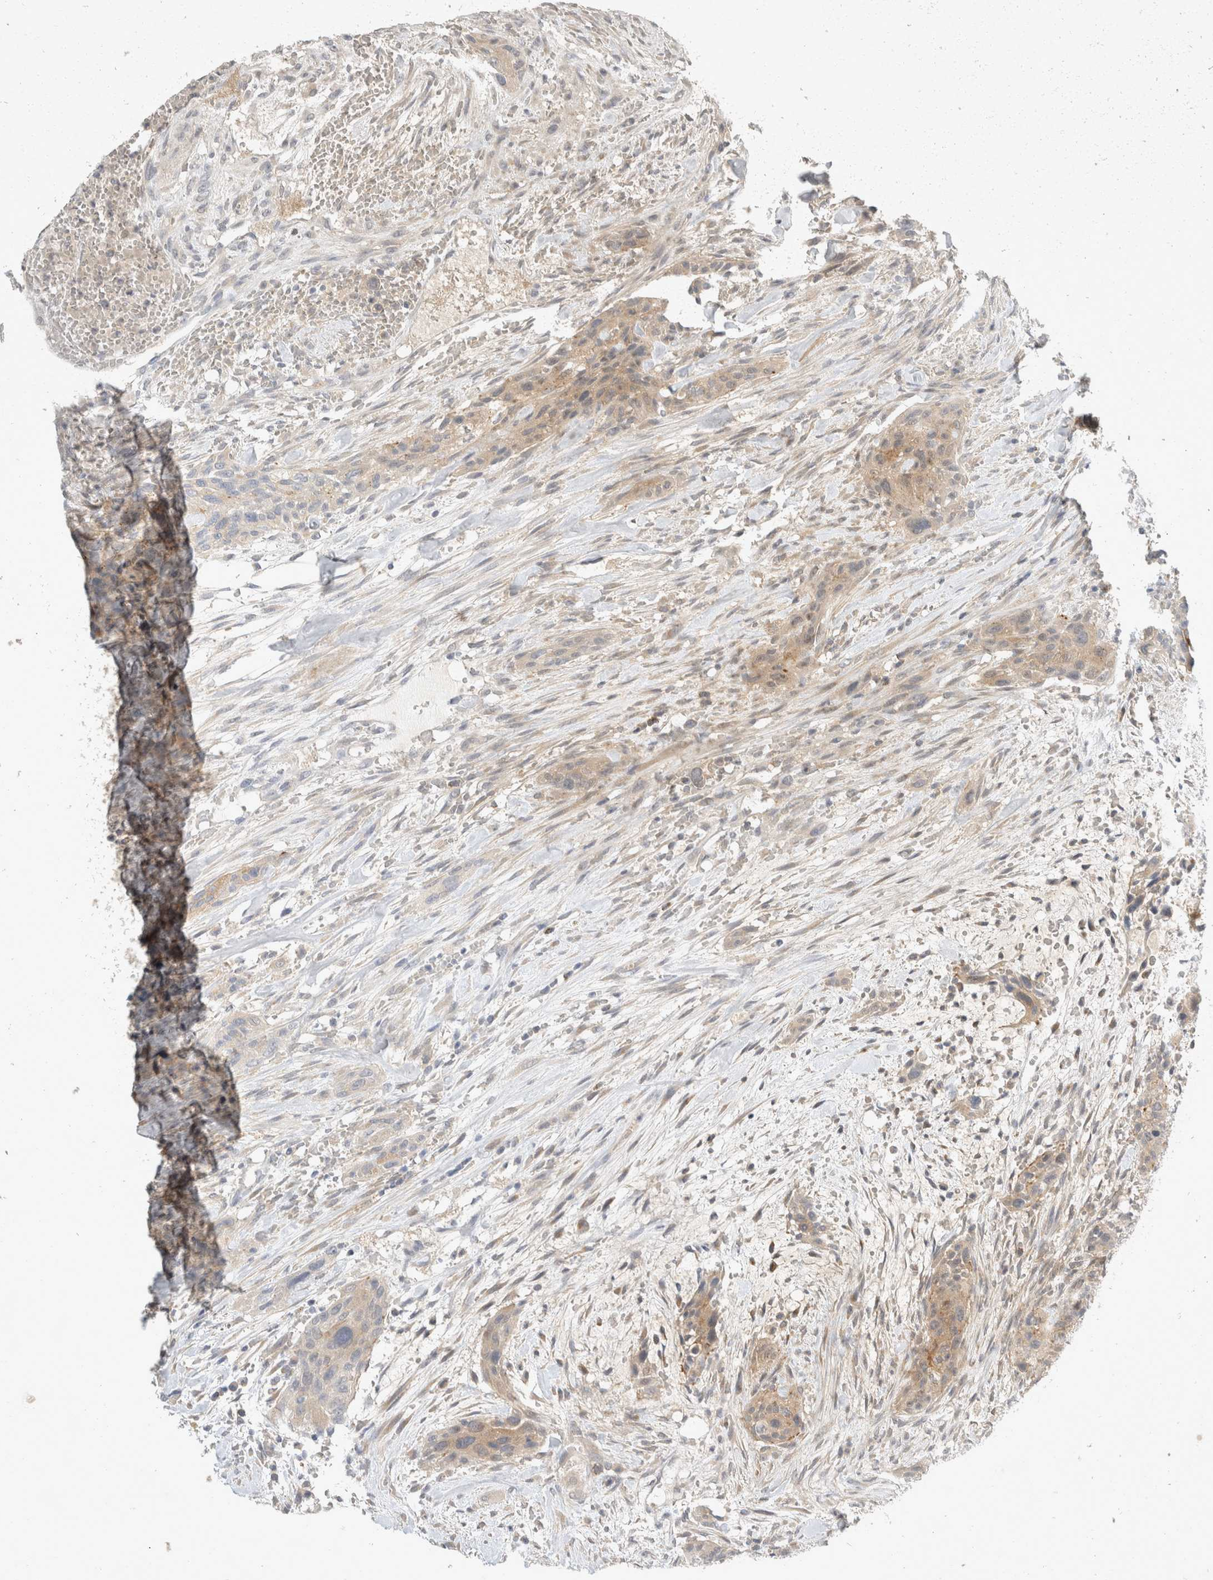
{"staining": {"intensity": "weak", "quantity": "25%-75%", "location": "cytoplasmic/membranous"}, "tissue": "urothelial cancer", "cell_type": "Tumor cells", "image_type": "cancer", "snomed": [{"axis": "morphology", "description": "Urothelial carcinoma, High grade"}, {"axis": "topography", "description": "Urinary bladder"}], "caption": "Human high-grade urothelial carcinoma stained for a protein (brown) shows weak cytoplasmic/membranous positive positivity in about 25%-75% of tumor cells.", "gene": "TOM1L2", "patient": {"sex": "male", "age": 35}}